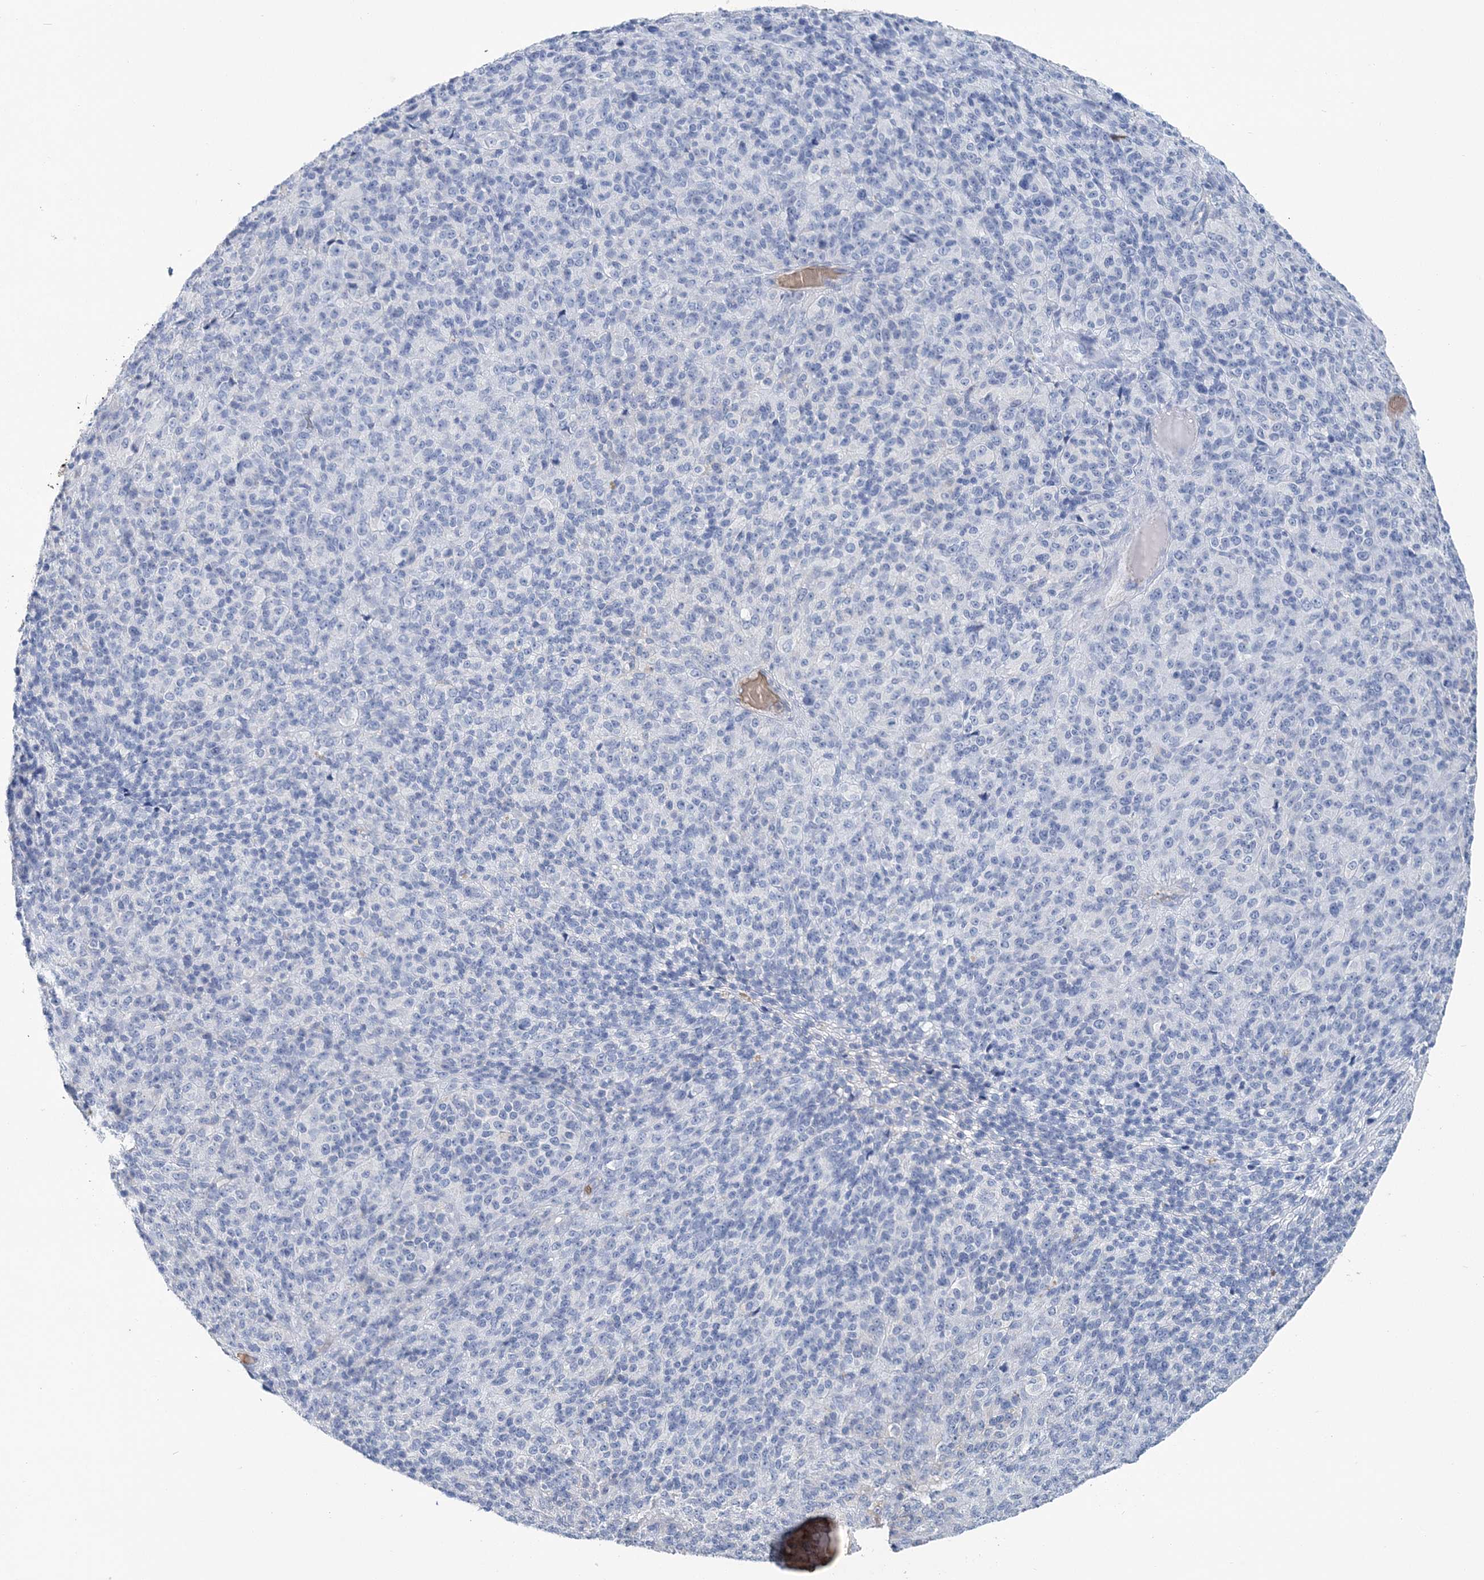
{"staining": {"intensity": "negative", "quantity": "none", "location": "none"}, "tissue": "melanoma", "cell_type": "Tumor cells", "image_type": "cancer", "snomed": [{"axis": "morphology", "description": "Malignant melanoma, Metastatic site"}, {"axis": "topography", "description": "Brain"}], "caption": "Immunohistochemical staining of human melanoma displays no significant positivity in tumor cells.", "gene": "HBD", "patient": {"sex": "female", "age": 56}}